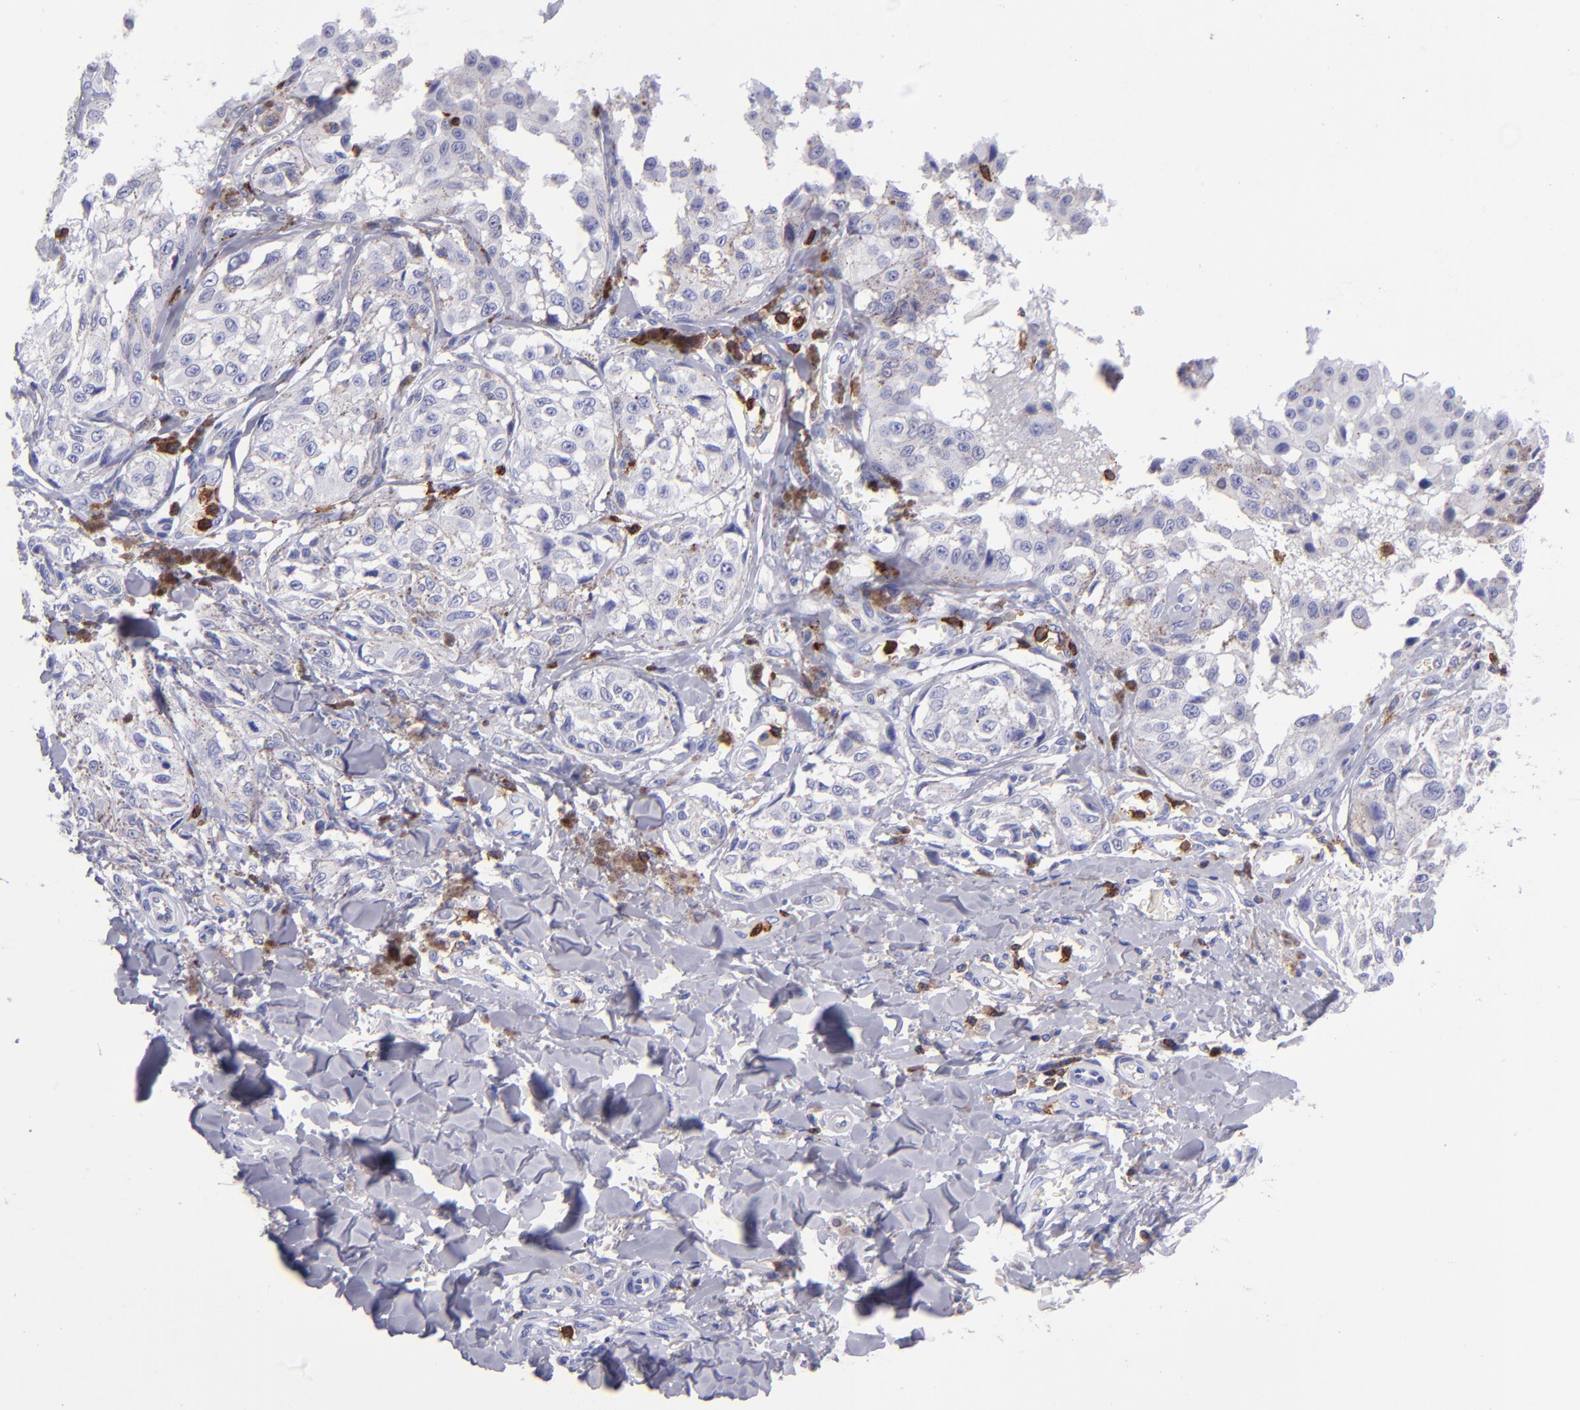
{"staining": {"intensity": "negative", "quantity": "none", "location": "none"}, "tissue": "melanoma", "cell_type": "Tumor cells", "image_type": "cancer", "snomed": [{"axis": "morphology", "description": "Malignant melanoma, NOS"}, {"axis": "topography", "description": "Skin"}], "caption": "The histopathology image displays no significant staining in tumor cells of melanoma.", "gene": "ICAM3", "patient": {"sex": "female", "age": 82}}